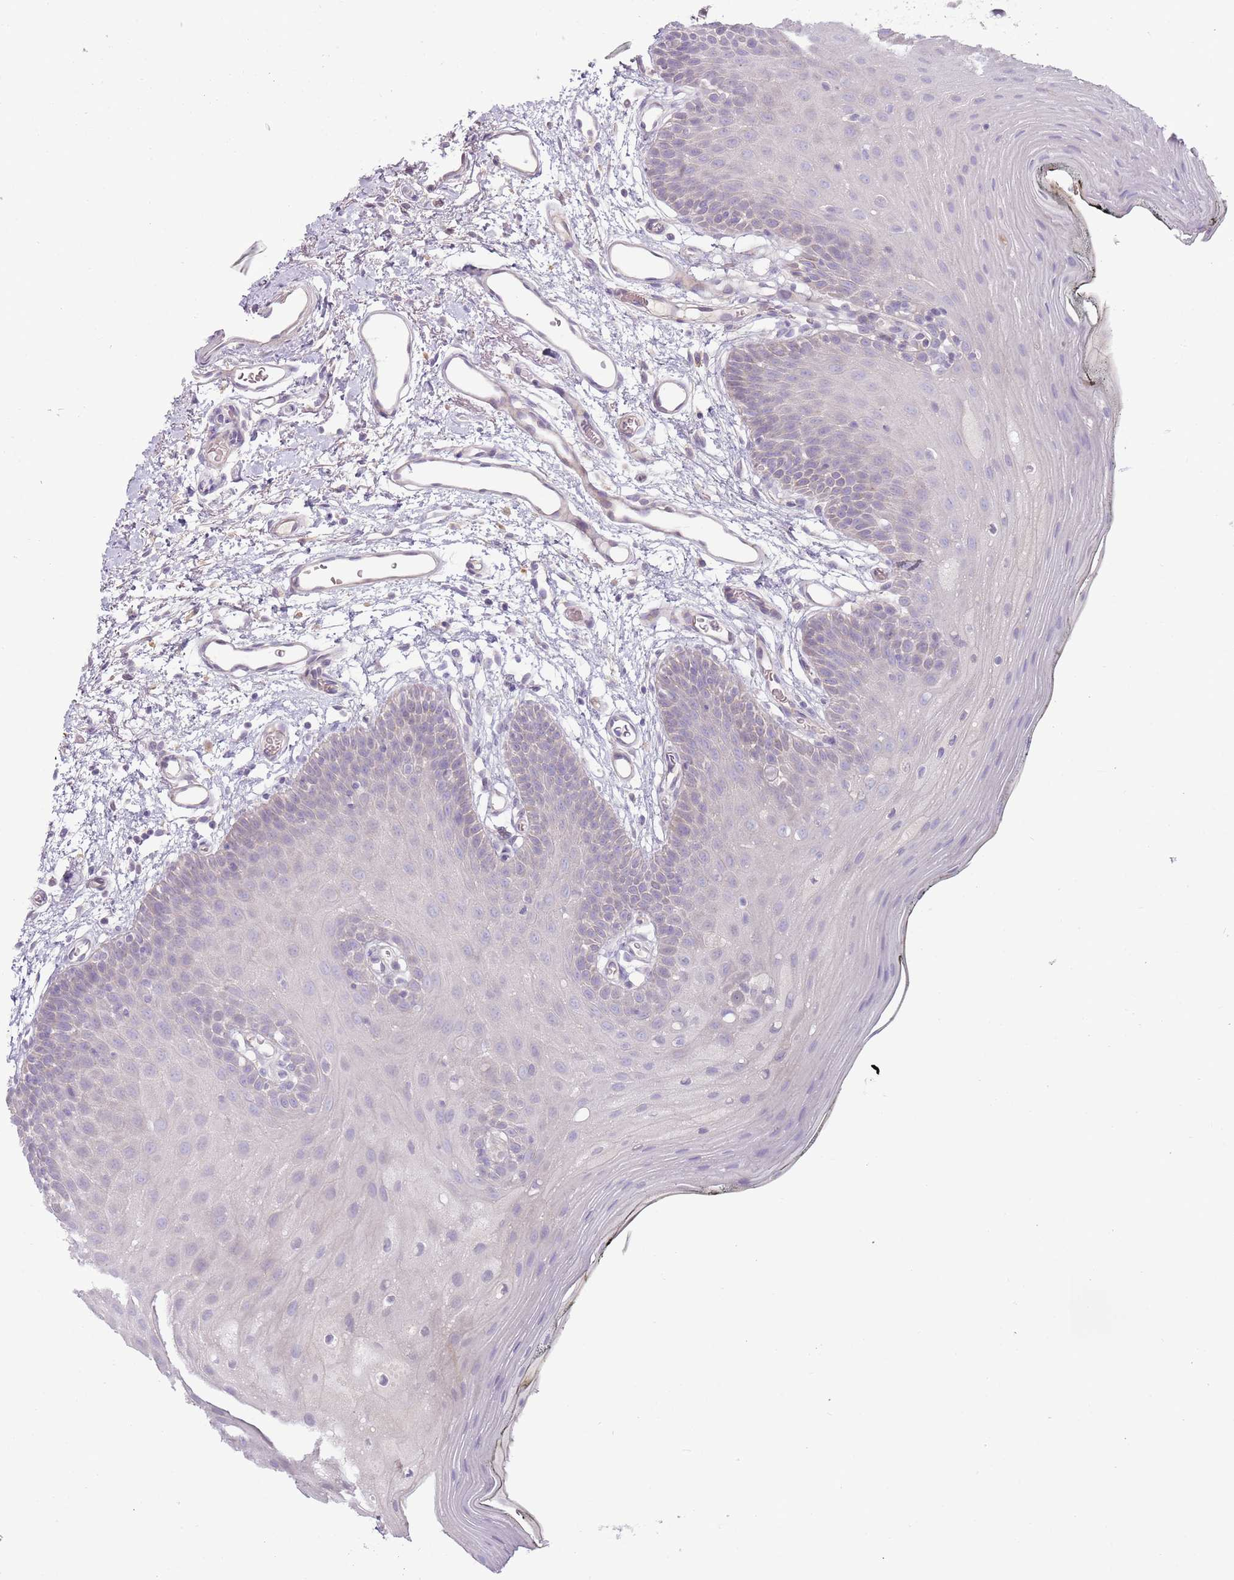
{"staining": {"intensity": "negative", "quantity": "none", "location": "none"}, "tissue": "oral mucosa", "cell_type": "Squamous epithelial cells", "image_type": "normal", "snomed": [{"axis": "morphology", "description": "Normal tissue, NOS"}, {"axis": "topography", "description": "Oral tissue"}, {"axis": "topography", "description": "Tounge, NOS"}], "caption": "IHC of normal human oral mucosa demonstrates no staining in squamous epithelial cells.", "gene": "ARHGAP5", "patient": {"sex": "female", "age": 81}}